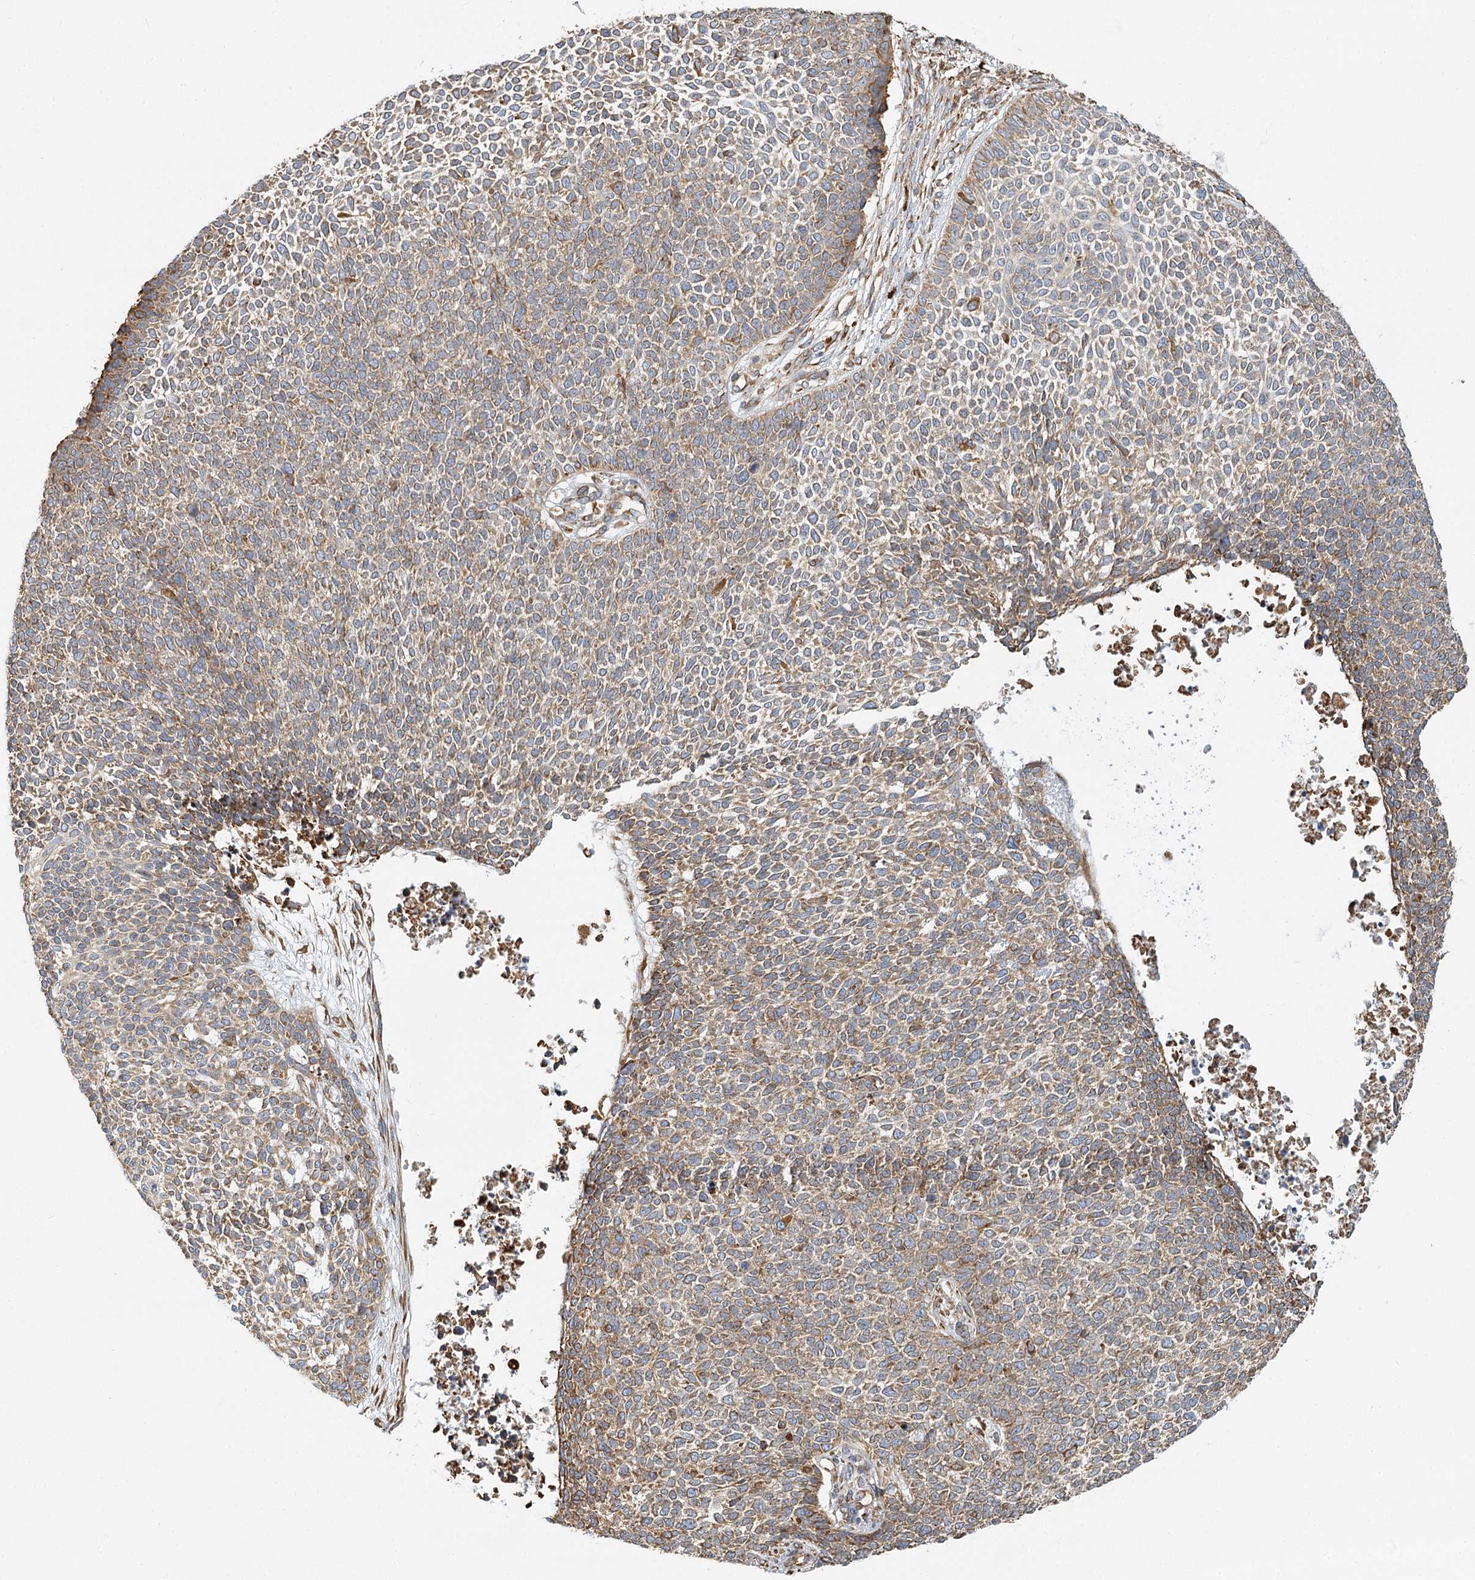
{"staining": {"intensity": "moderate", "quantity": ">75%", "location": "cytoplasmic/membranous"}, "tissue": "skin cancer", "cell_type": "Tumor cells", "image_type": "cancer", "snomed": [{"axis": "morphology", "description": "Basal cell carcinoma"}, {"axis": "topography", "description": "Skin"}], "caption": "Human skin cancer (basal cell carcinoma) stained for a protein (brown) exhibits moderate cytoplasmic/membranous positive expression in about >75% of tumor cells.", "gene": "TAS1R1", "patient": {"sex": "female", "age": 84}}